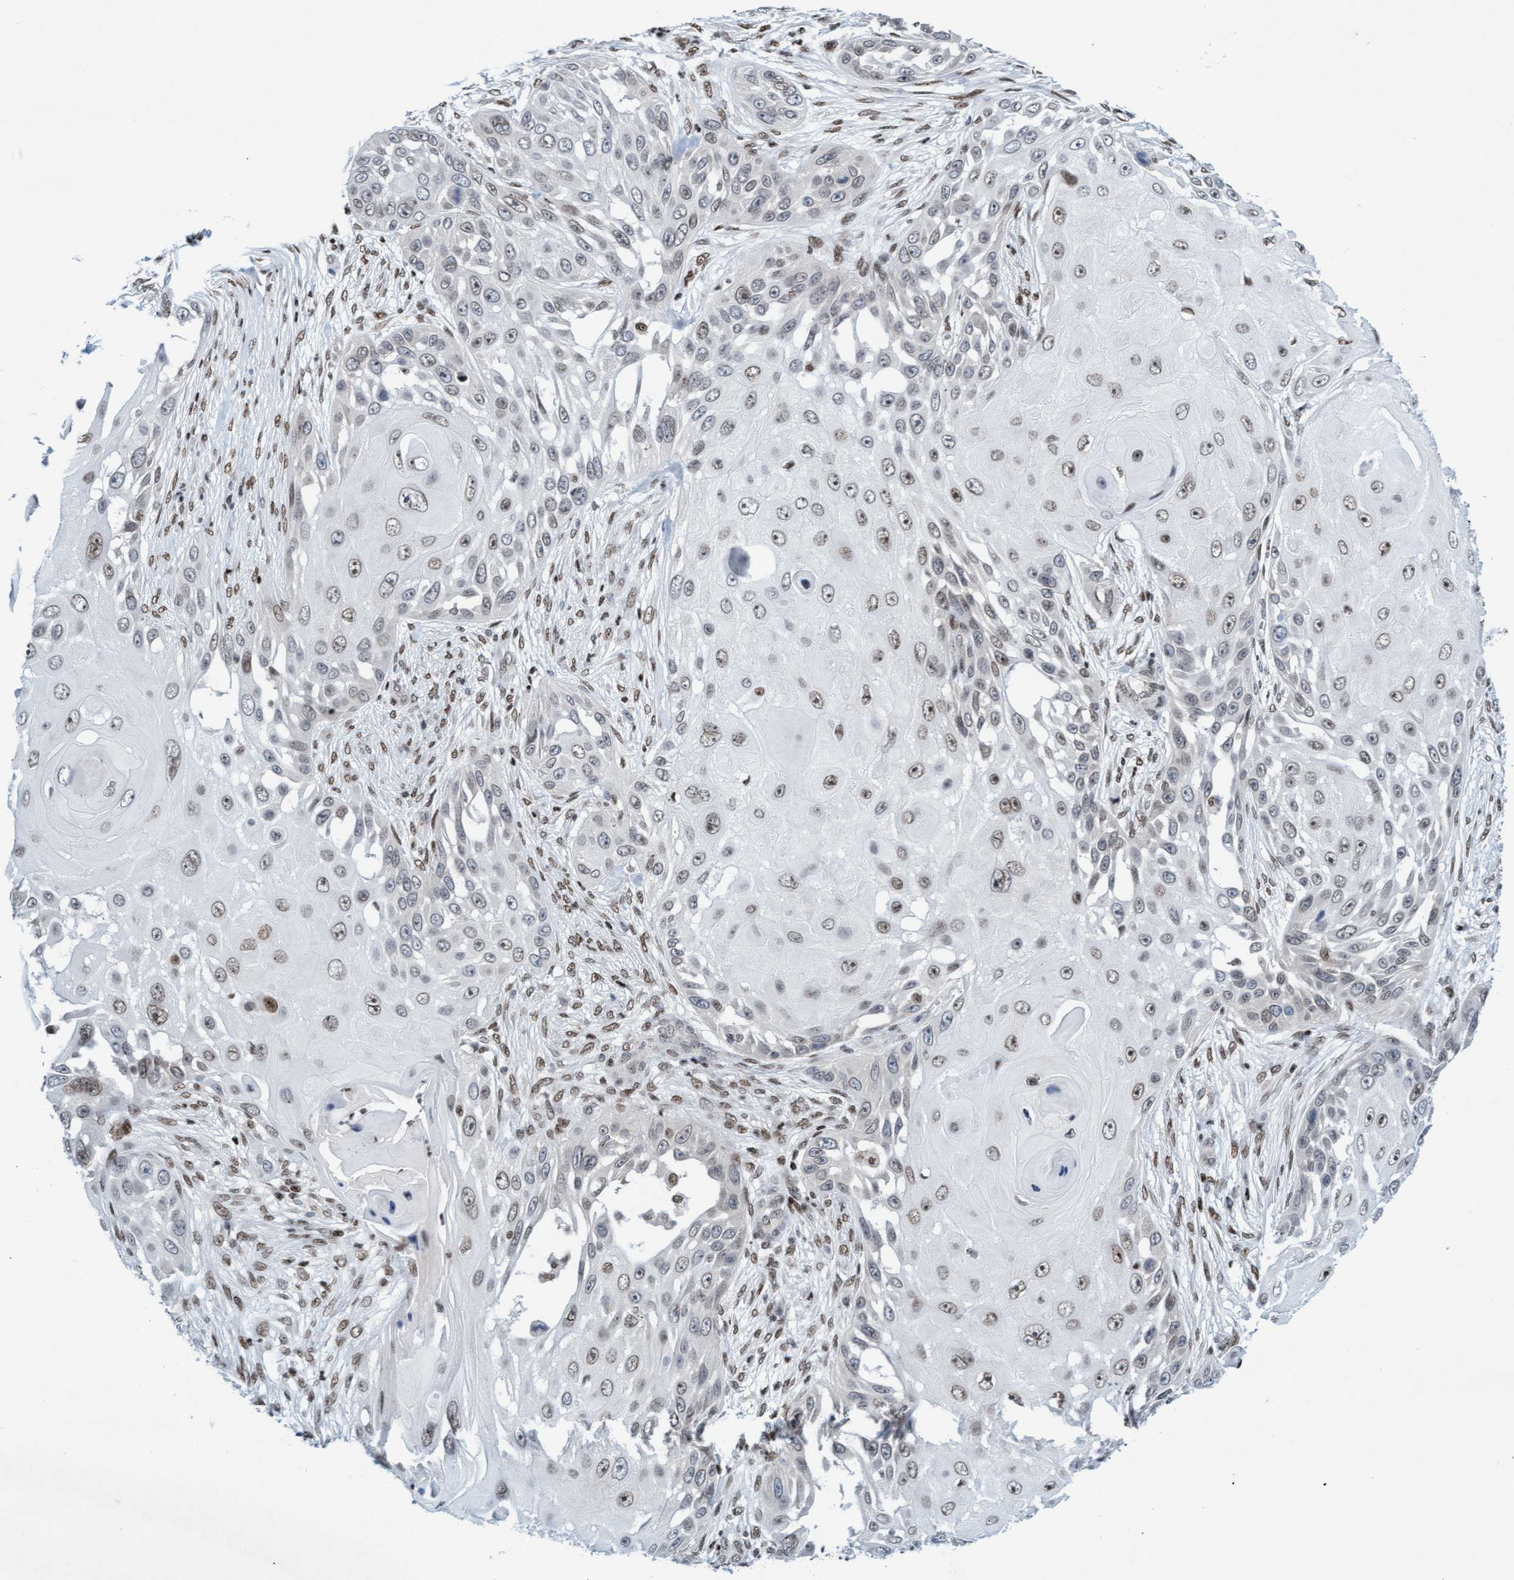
{"staining": {"intensity": "weak", "quantity": "25%-75%", "location": "nuclear"}, "tissue": "skin cancer", "cell_type": "Tumor cells", "image_type": "cancer", "snomed": [{"axis": "morphology", "description": "Squamous cell carcinoma, NOS"}, {"axis": "topography", "description": "Skin"}], "caption": "Immunohistochemical staining of human skin cancer reveals weak nuclear protein positivity in approximately 25%-75% of tumor cells.", "gene": "GLRX2", "patient": {"sex": "female", "age": 44}}